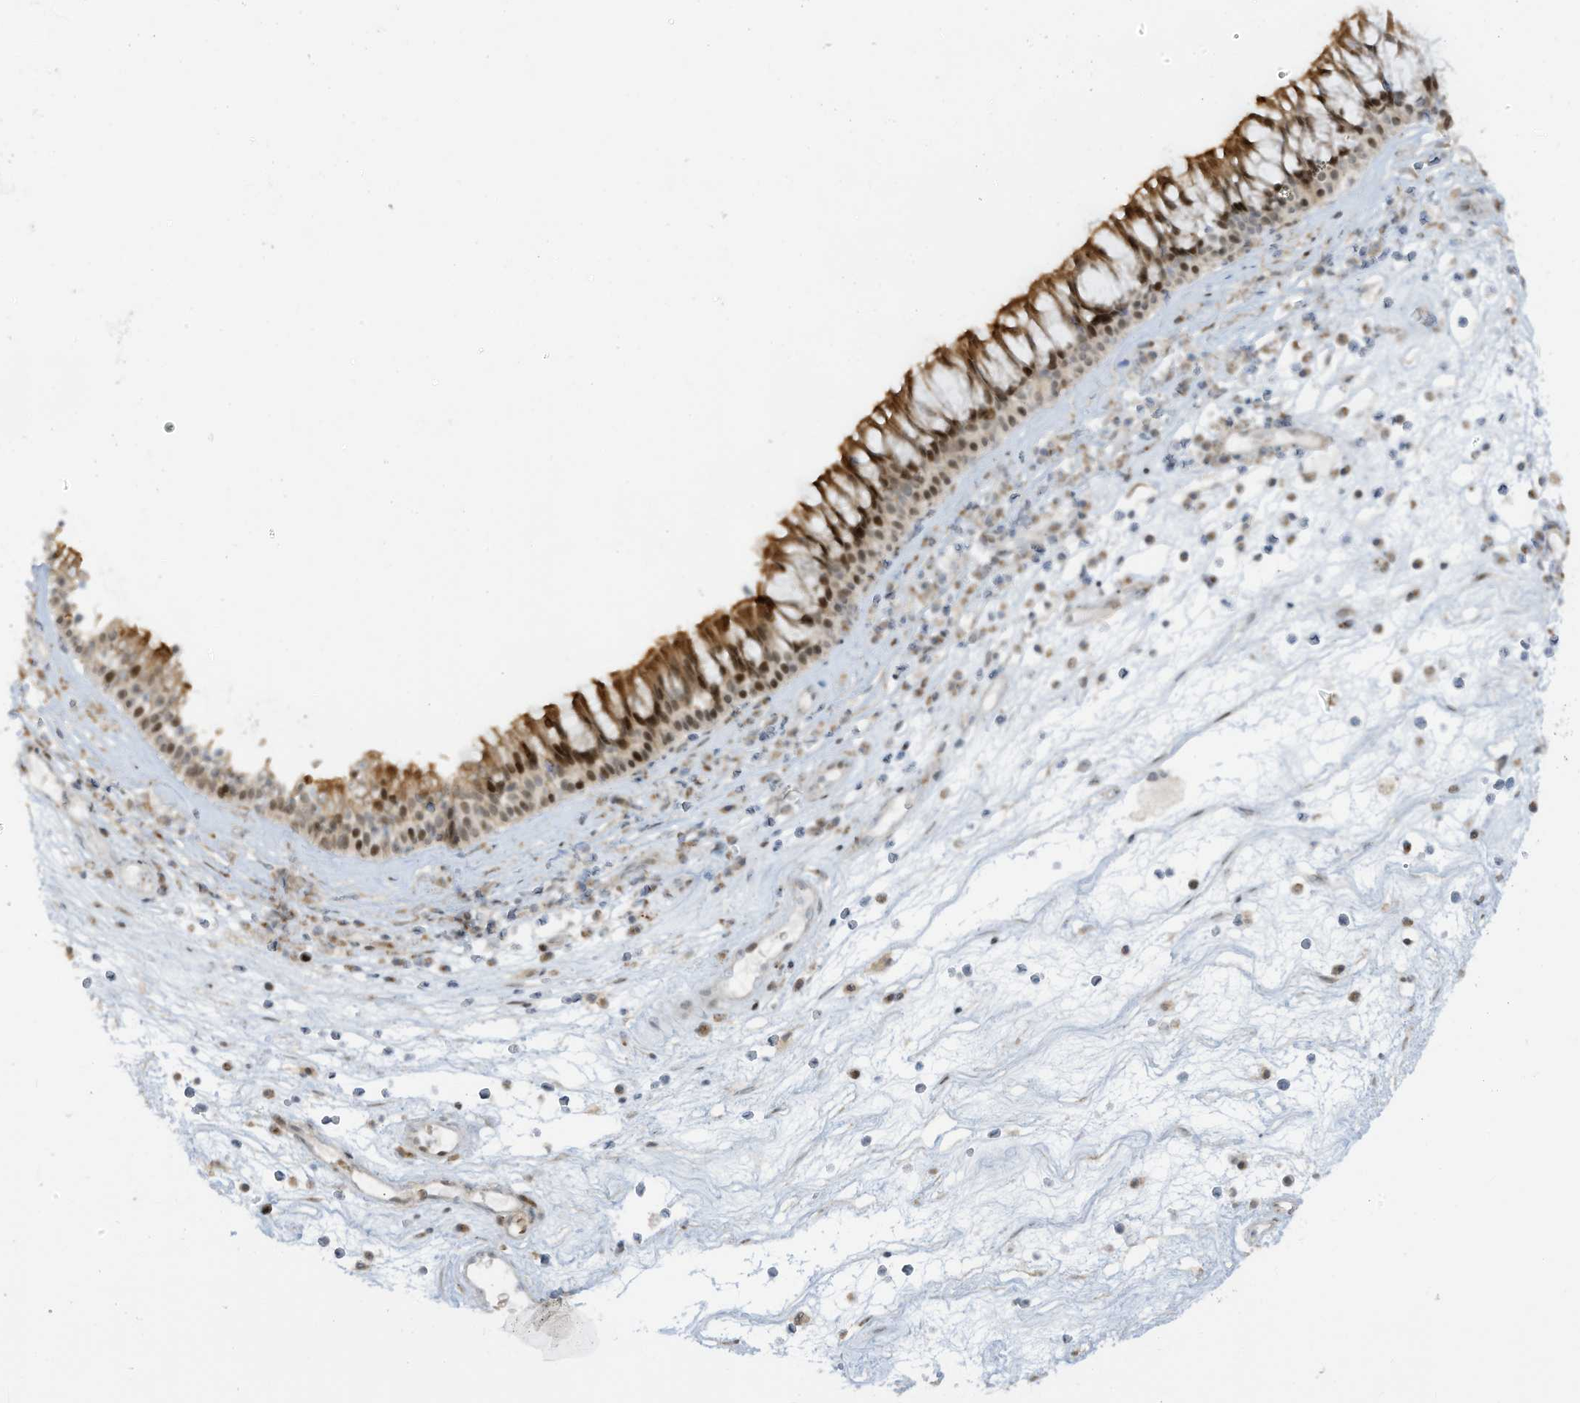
{"staining": {"intensity": "moderate", "quantity": ">75%", "location": "cytoplasmic/membranous,nuclear"}, "tissue": "nasopharynx", "cell_type": "Respiratory epithelial cells", "image_type": "normal", "snomed": [{"axis": "morphology", "description": "Normal tissue, NOS"}, {"axis": "morphology", "description": "Inflammation, NOS"}, {"axis": "morphology", "description": "Malignant melanoma, Metastatic site"}, {"axis": "topography", "description": "Nasopharynx"}], "caption": "Protein expression by immunohistochemistry exhibits moderate cytoplasmic/membranous,nuclear expression in approximately >75% of respiratory epithelial cells in unremarkable nasopharynx.", "gene": "ZCWPW2", "patient": {"sex": "male", "age": 70}}